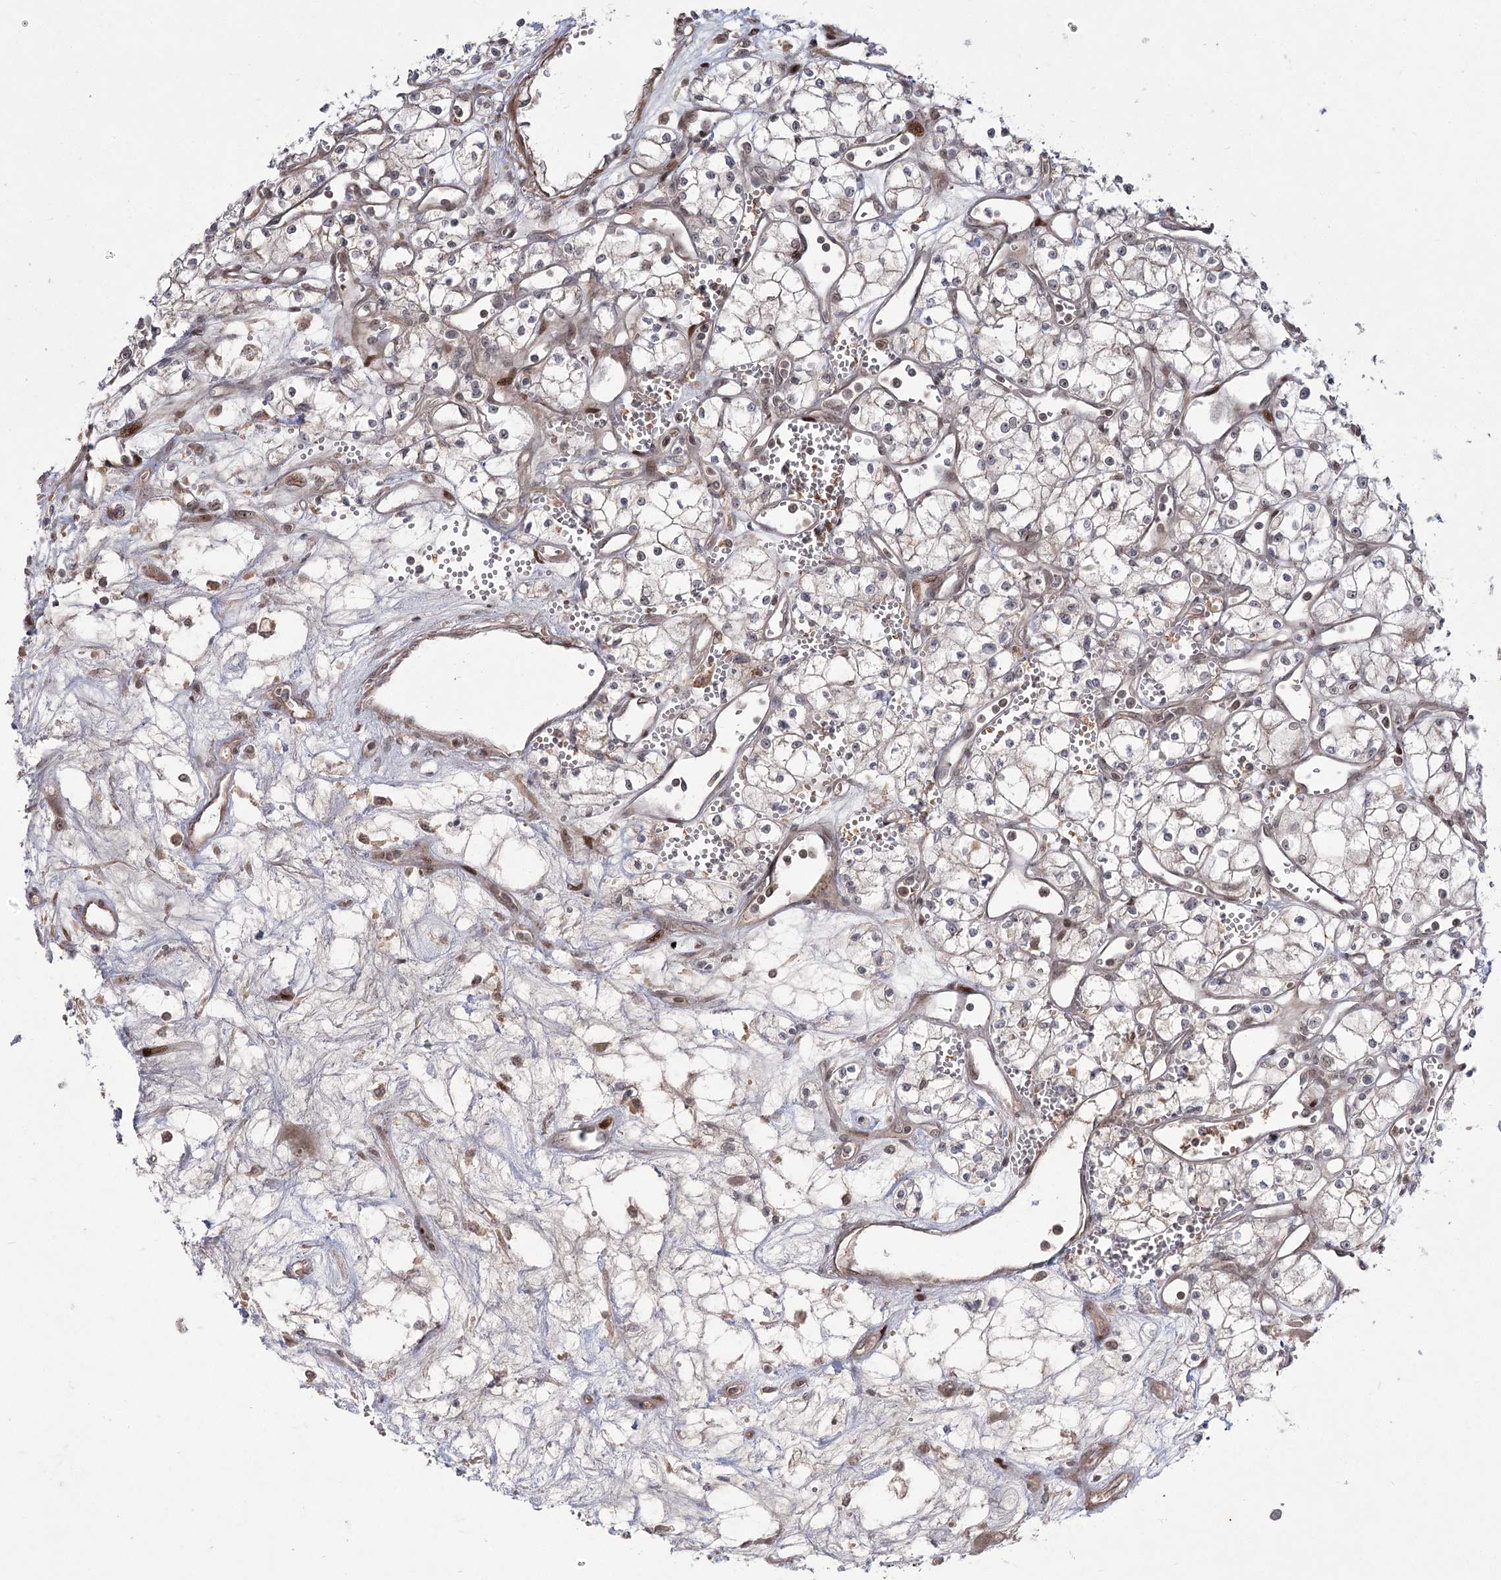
{"staining": {"intensity": "moderate", "quantity": "<25%", "location": "nuclear"}, "tissue": "renal cancer", "cell_type": "Tumor cells", "image_type": "cancer", "snomed": [{"axis": "morphology", "description": "Adenocarcinoma, NOS"}, {"axis": "topography", "description": "Kidney"}], "caption": "Protein staining by immunohistochemistry reveals moderate nuclear staining in about <25% of tumor cells in renal cancer (adenocarcinoma).", "gene": "HELQ", "patient": {"sex": "male", "age": 59}}